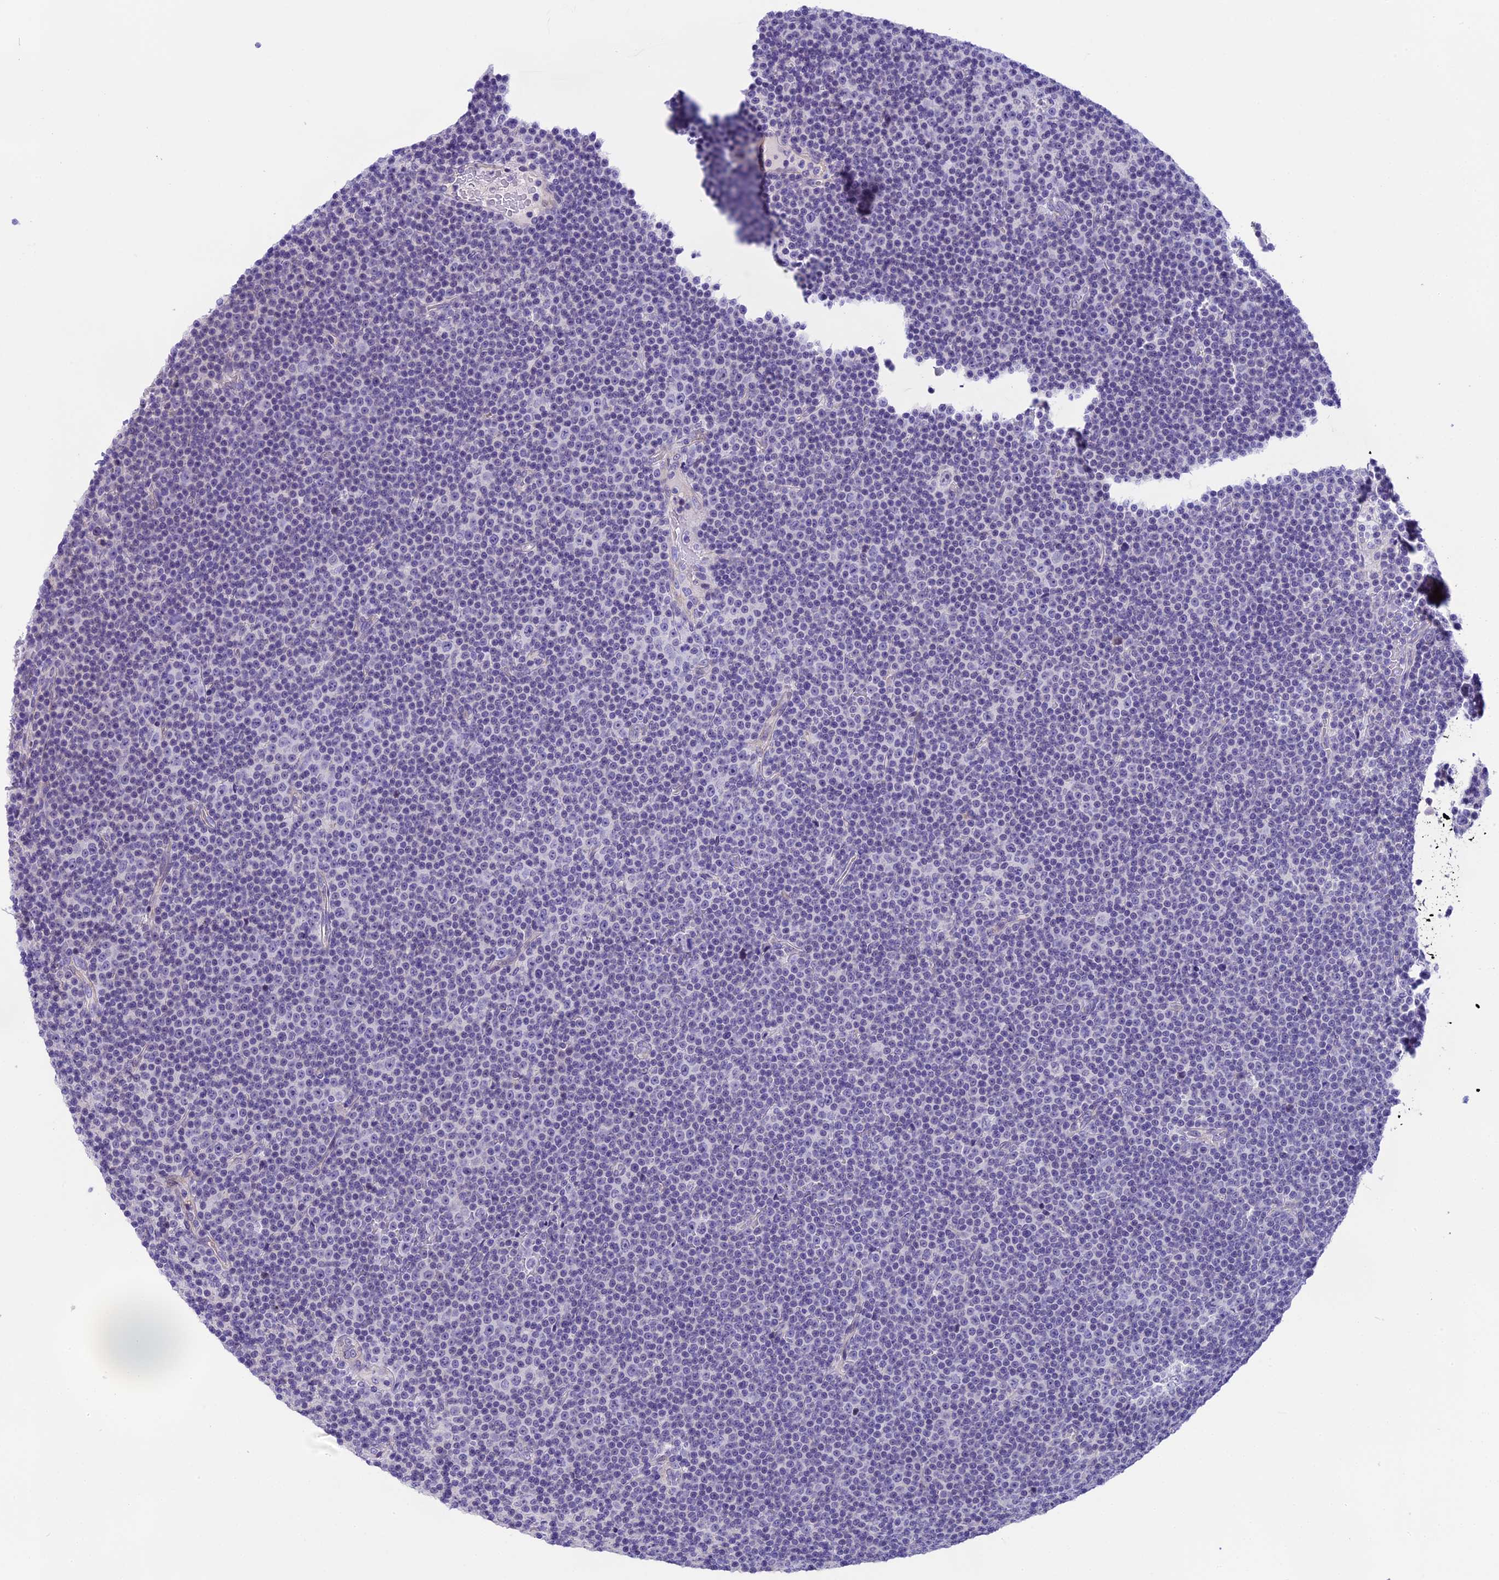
{"staining": {"intensity": "negative", "quantity": "none", "location": "none"}, "tissue": "lymphoma", "cell_type": "Tumor cells", "image_type": "cancer", "snomed": [{"axis": "morphology", "description": "Malignant lymphoma, non-Hodgkin's type, Low grade"}, {"axis": "topography", "description": "Lymph node"}], "caption": "Immunohistochemical staining of human lymphoma reveals no significant staining in tumor cells. Brightfield microscopy of IHC stained with DAB (3,3'-diaminobenzidine) (brown) and hematoxylin (blue), captured at high magnification.", "gene": "PRR15", "patient": {"sex": "female", "age": 67}}